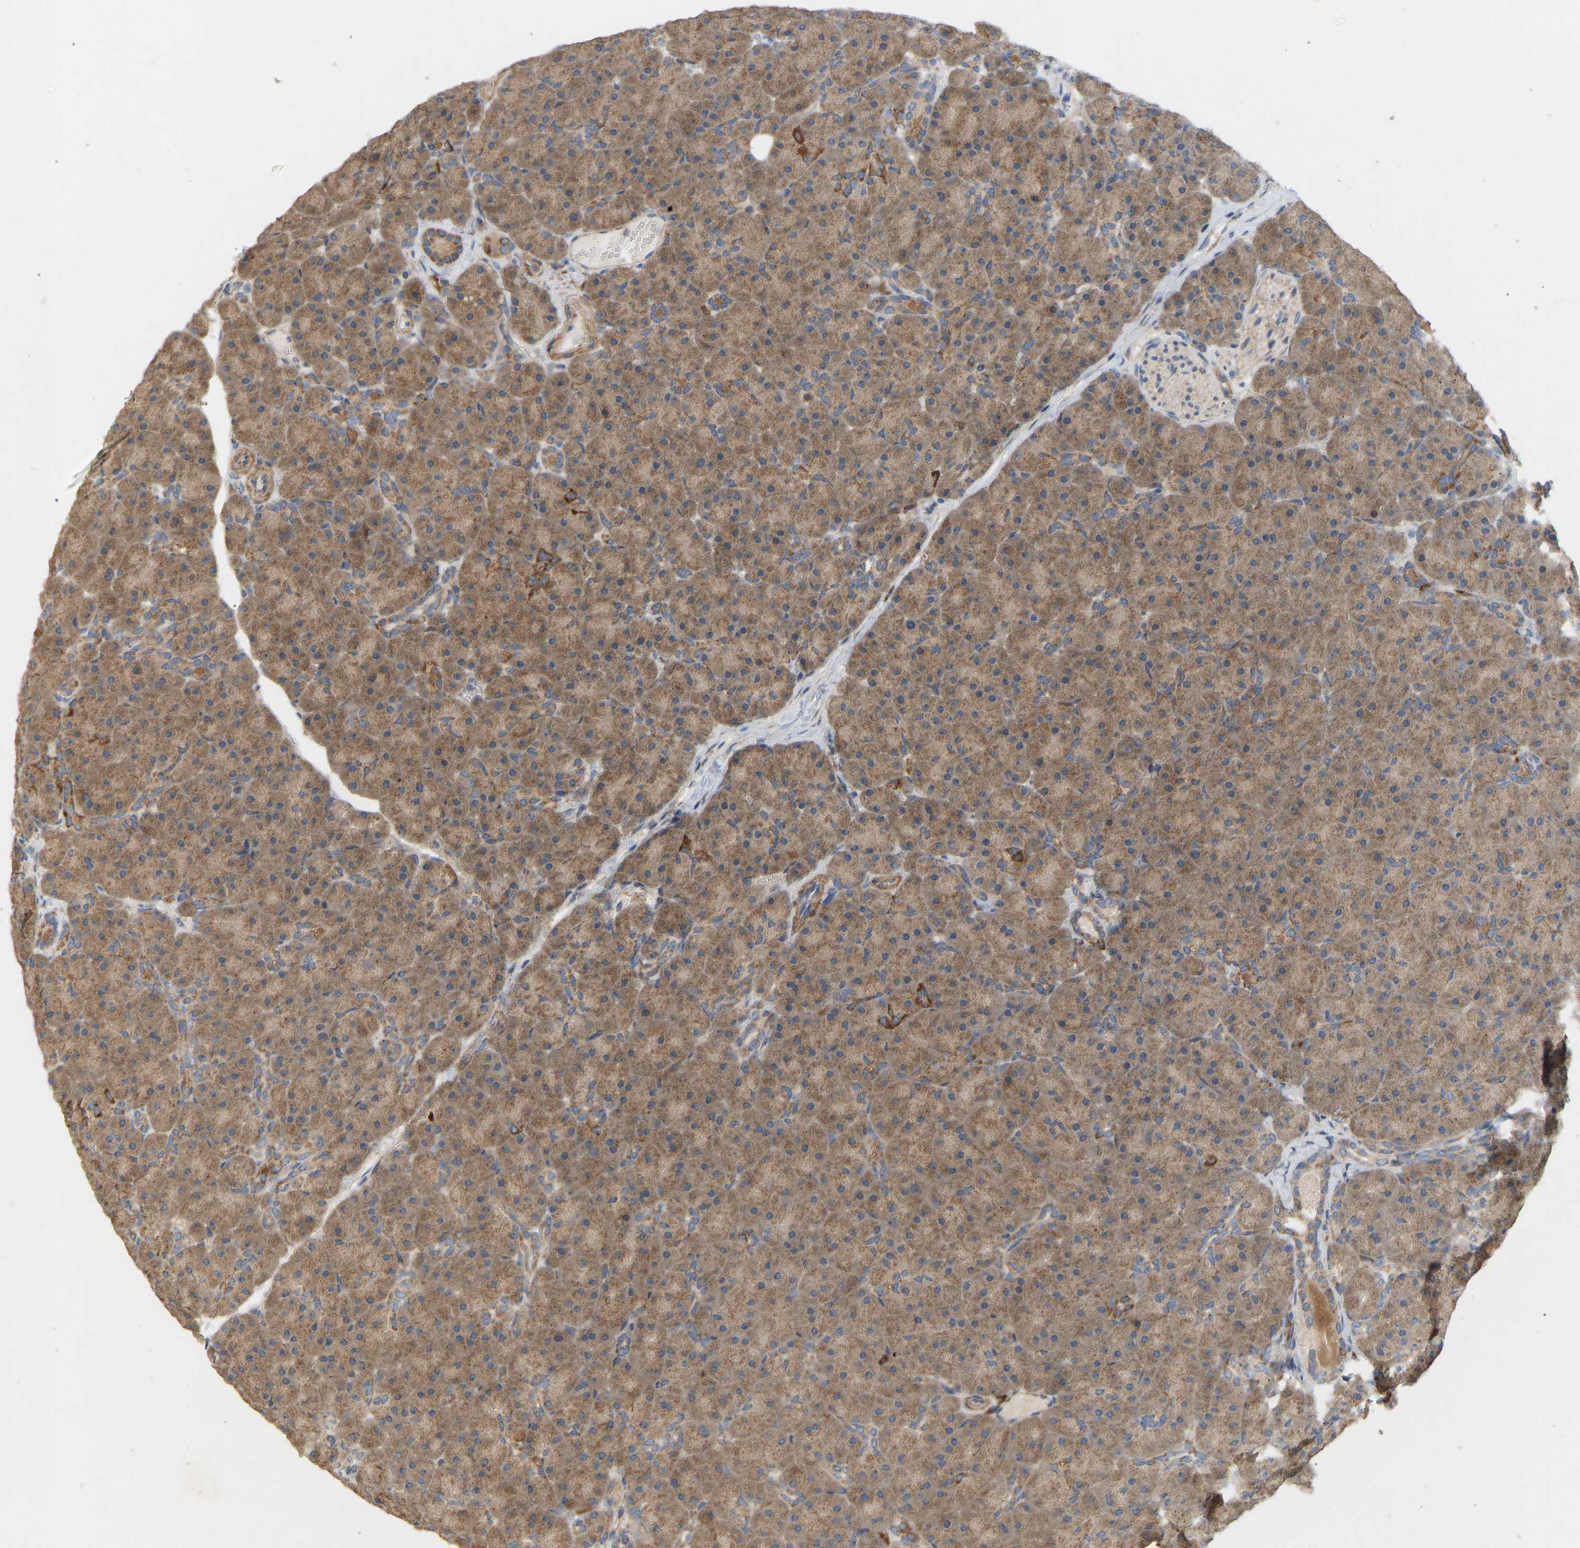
{"staining": {"intensity": "moderate", "quantity": ">75%", "location": "cytoplasmic/membranous"}, "tissue": "pancreas", "cell_type": "Exocrine glandular cells", "image_type": "normal", "snomed": [{"axis": "morphology", "description": "Normal tissue, NOS"}, {"axis": "topography", "description": "Pancreas"}], "caption": "Protein expression analysis of benign human pancreas reveals moderate cytoplasmic/membranous positivity in approximately >75% of exocrine glandular cells. (IHC, brightfield microscopy, high magnification).", "gene": "HACD2", "patient": {"sex": "male", "age": 66}}